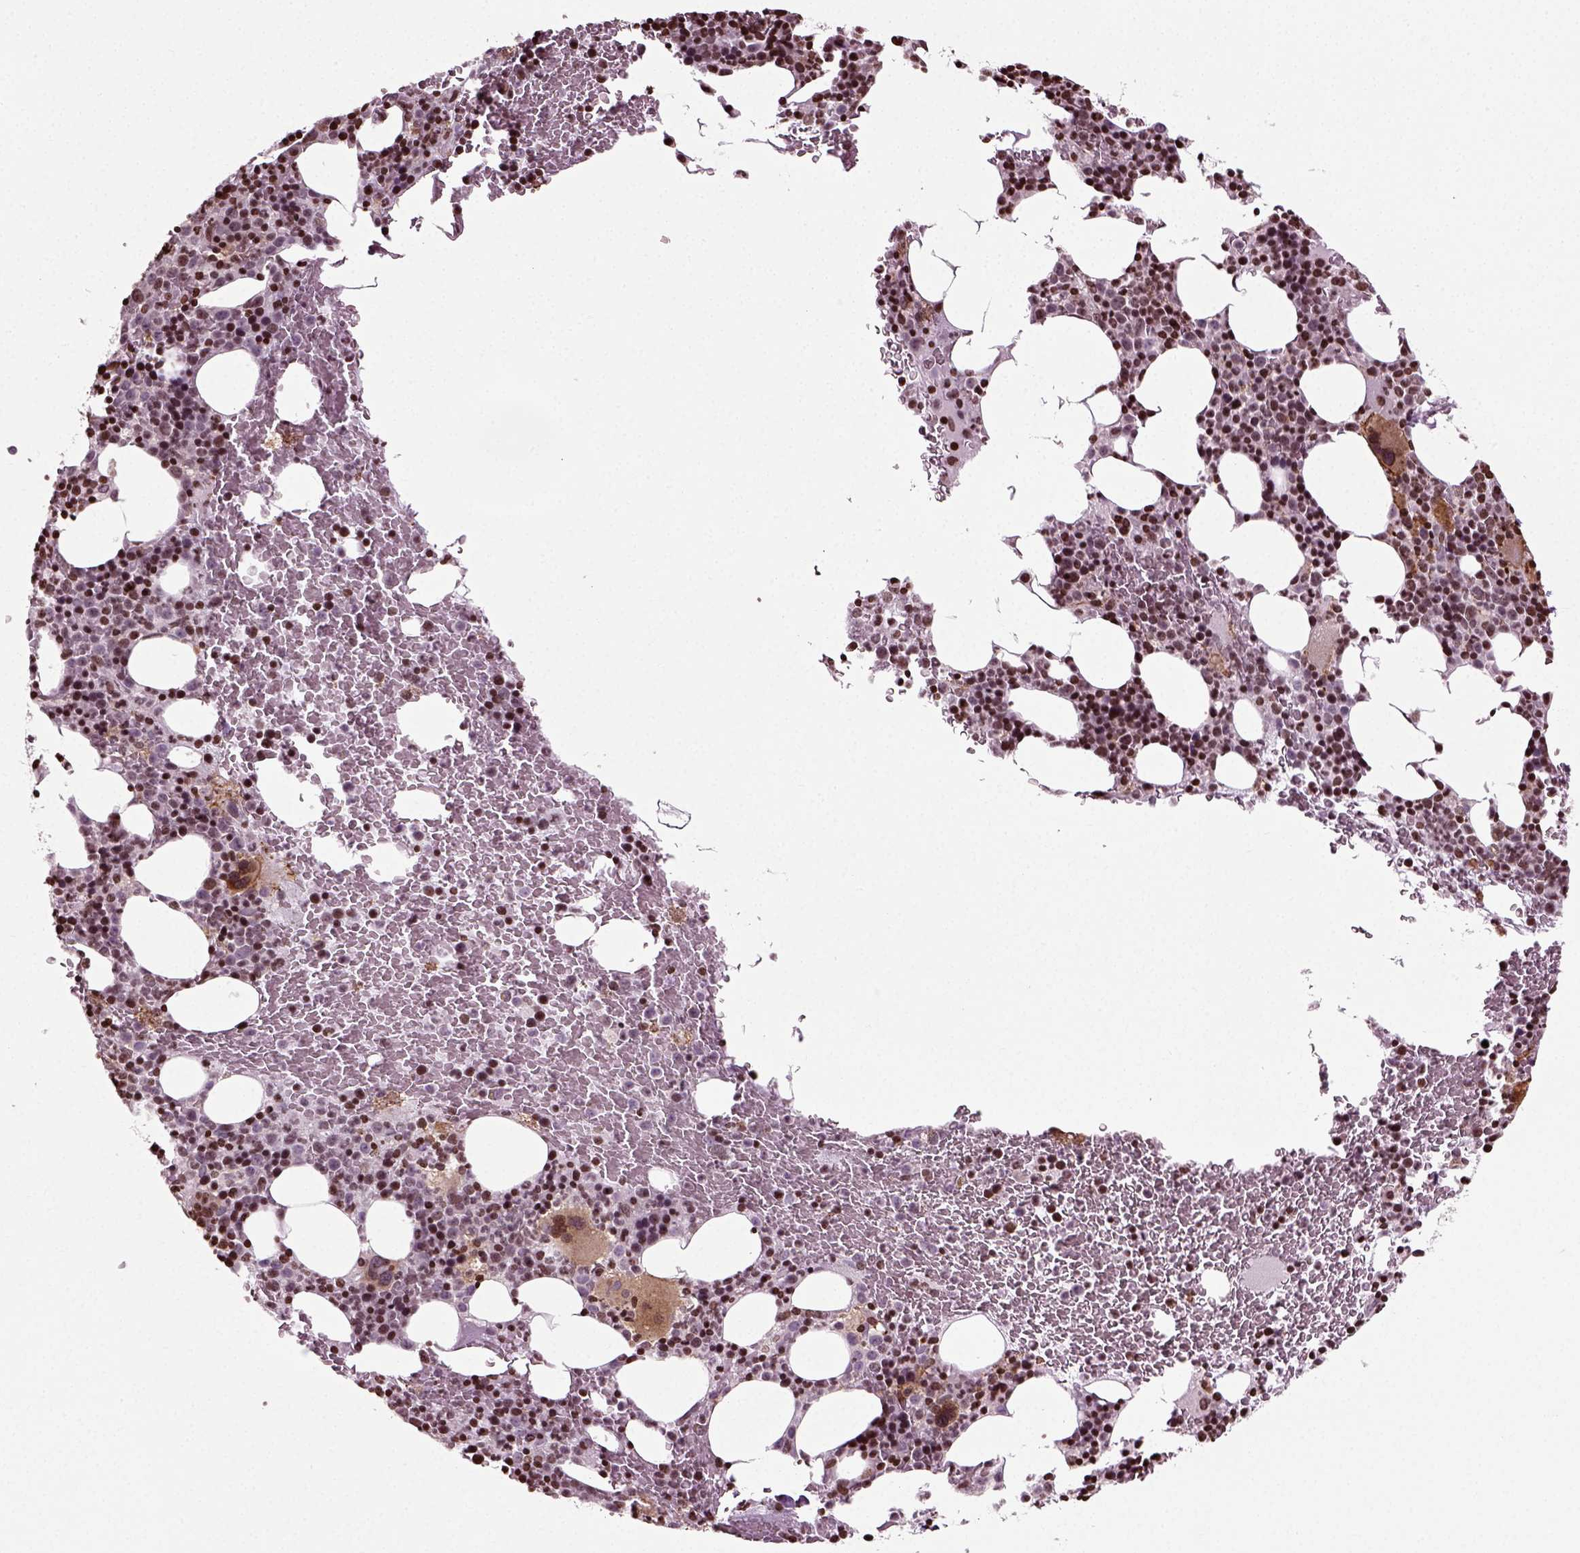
{"staining": {"intensity": "strong", "quantity": "25%-75%", "location": "nuclear"}, "tissue": "bone marrow", "cell_type": "Hematopoietic cells", "image_type": "normal", "snomed": [{"axis": "morphology", "description": "Normal tissue, NOS"}, {"axis": "topography", "description": "Bone marrow"}], "caption": "Bone marrow stained for a protein exhibits strong nuclear positivity in hematopoietic cells. Using DAB (3,3'-diaminobenzidine) (brown) and hematoxylin (blue) stains, captured at high magnification using brightfield microscopy.", "gene": "HEYL", "patient": {"sex": "male", "age": 72}}